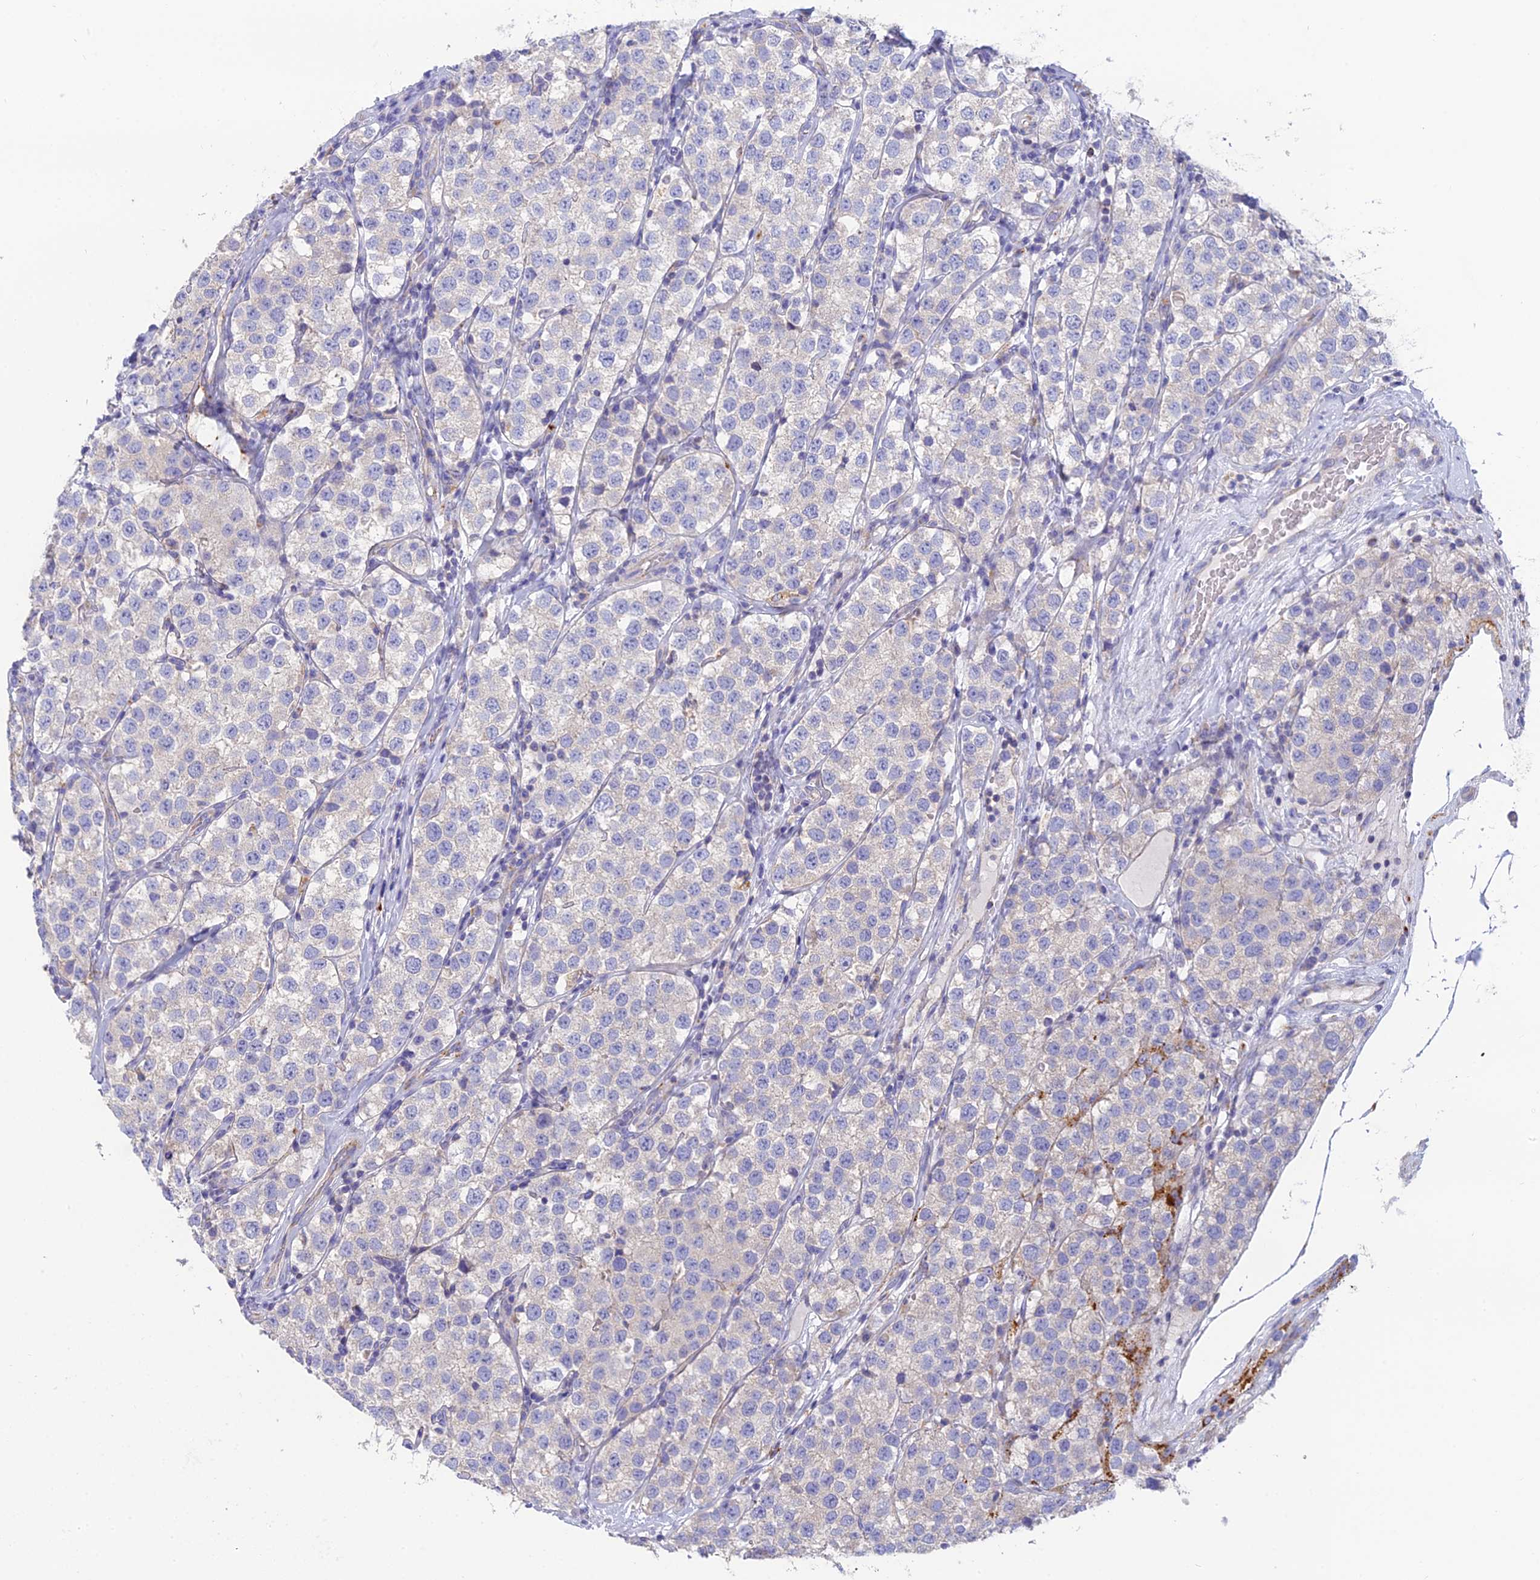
{"staining": {"intensity": "negative", "quantity": "none", "location": "none"}, "tissue": "testis cancer", "cell_type": "Tumor cells", "image_type": "cancer", "snomed": [{"axis": "morphology", "description": "Seminoma, NOS"}, {"axis": "topography", "description": "Testis"}], "caption": "Immunohistochemistry photomicrograph of testis seminoma stained for a protein (brown), which demonstrates no expression in tumor cells.", "gene": "WDR6", "patient": {"sex": "male", "age": 34}}